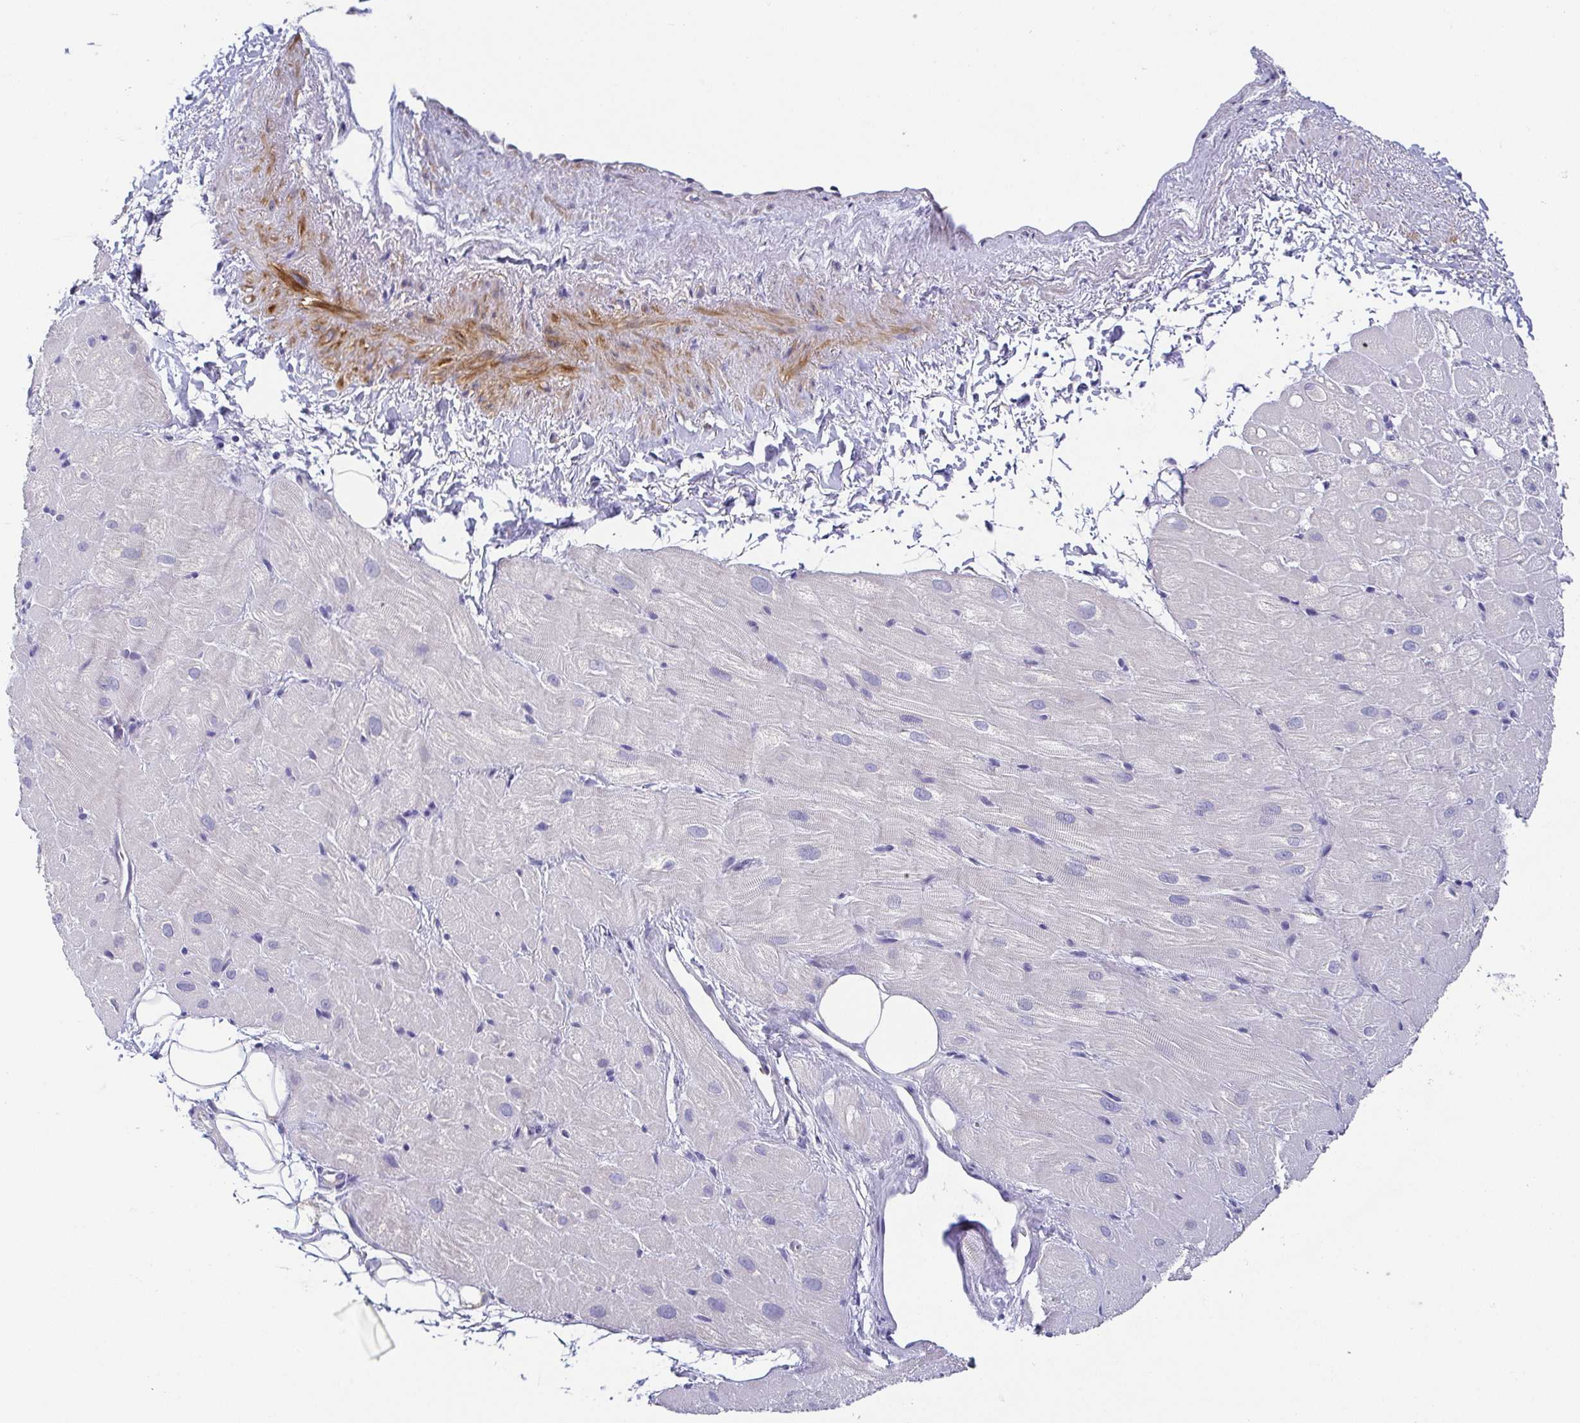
{"staining": {"intensity": "negative", "quantity": "none", "location": "none"}, "tissue": "heart muscle", "cell_type": "Cardiomyocytes", "image_type": "normal", "snomed": [{"axis": "morphology", "description": "Normal tissue, NOS"}, {"axis": "topography", "description": "Heart"}], "caption": "Immunohistochemistry (IHC) micrograph of normal heart muscle stained for a protein (brown), which exhibits no staining in cardiomyocytes. (DAB (3,3'-diaminobenzidine) immunohistochemistry (IHC) visualized using brightfield microscopy, high magnification).", "gene": "RNASE7", "patient": {"sex": "male", "age": 62}}